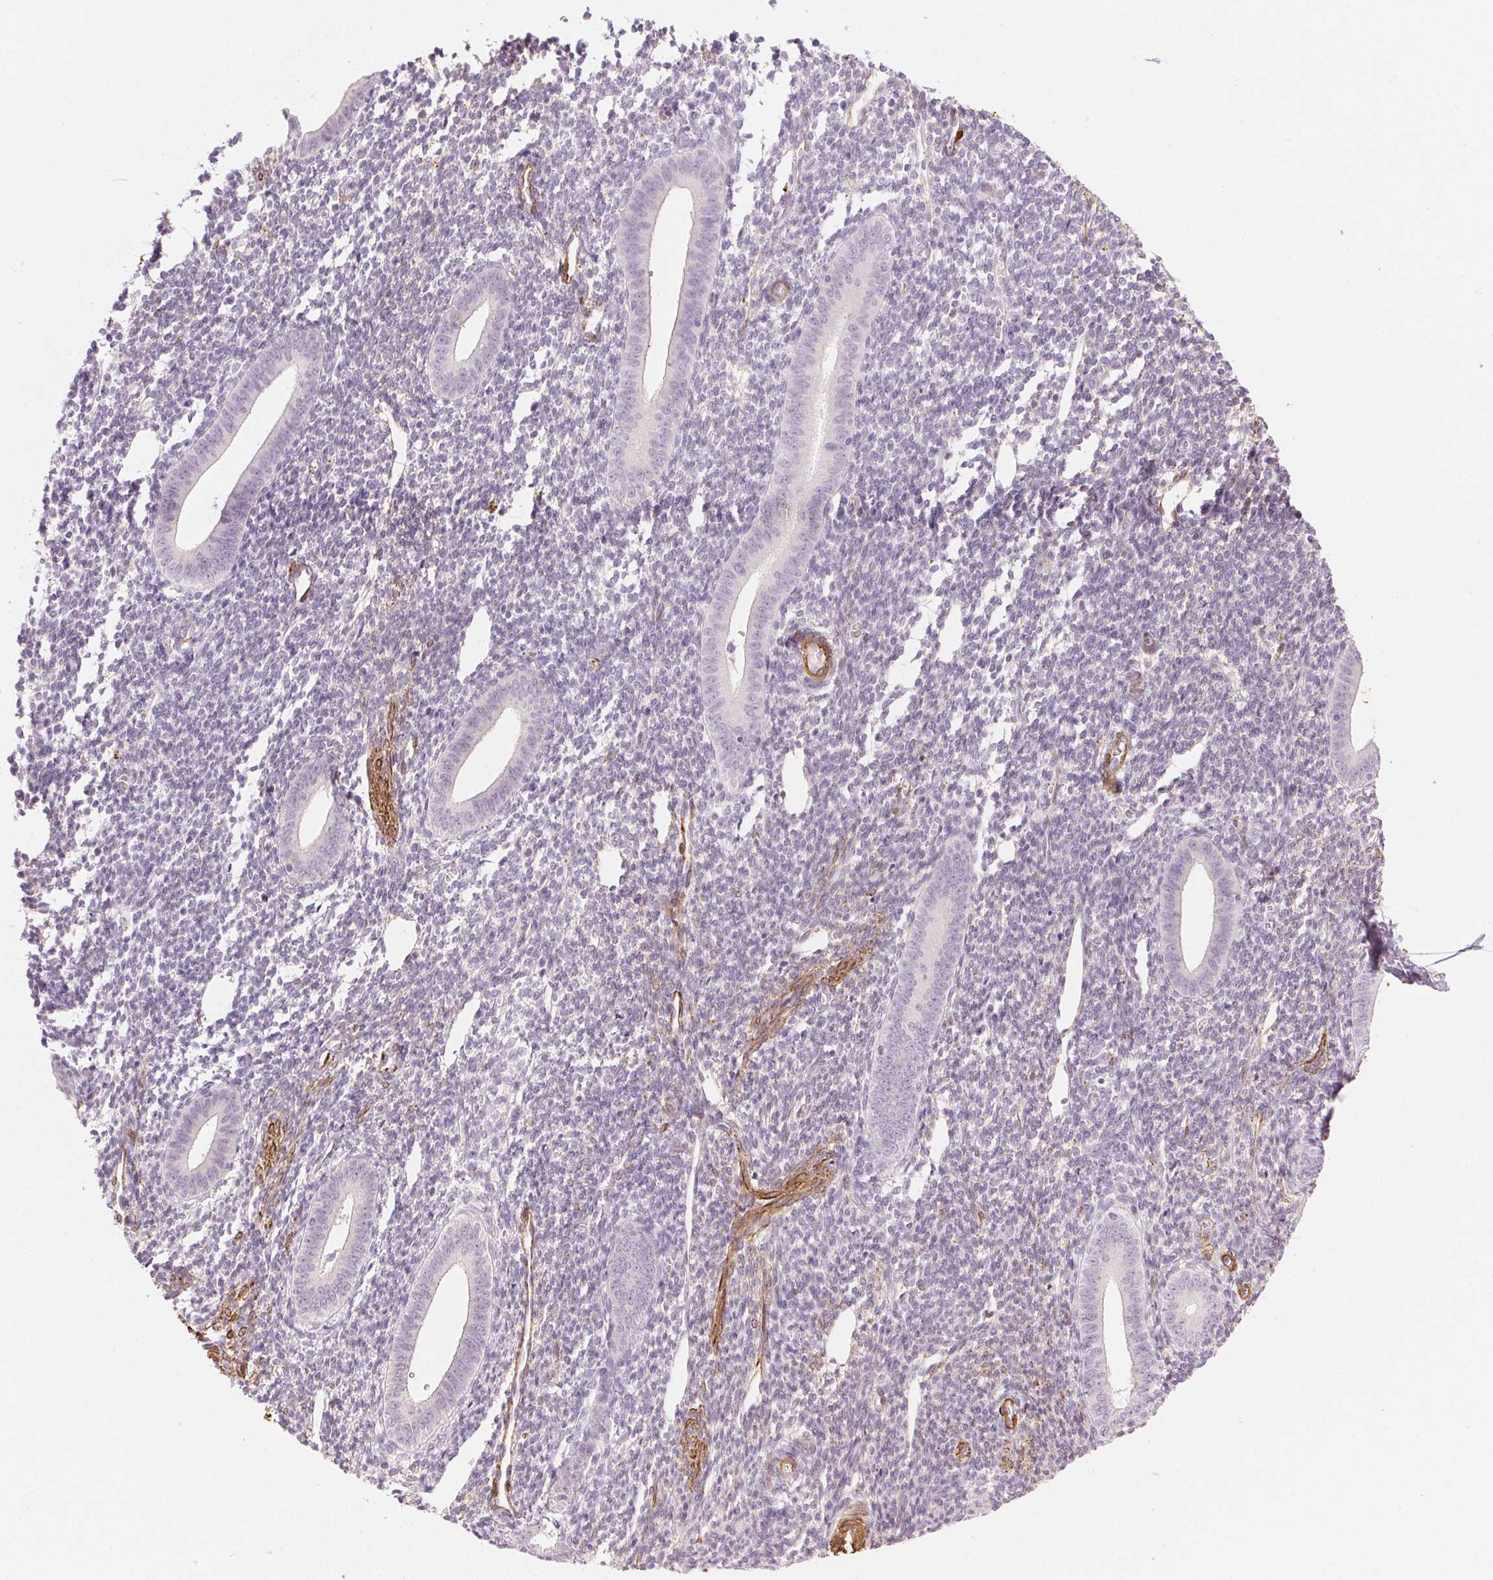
{"staining": {"intensity": "negative", "quantity": "none", "location": "none"}, "tissue": "endometrium", "cell_type": "Cells in endometrial stroma", "image_type": "normal", "snomed": [{"axis": "morphology", "description": "Normal tissue, NOS"}, {"axis": "topography", "description": "Endometrium"}], "caption": "IHC of benign human endometrium exhibits no positivity in cells in endometrial stroma.", "gene": "GPX8", "patient": {"sex": "female", "age": 25}}